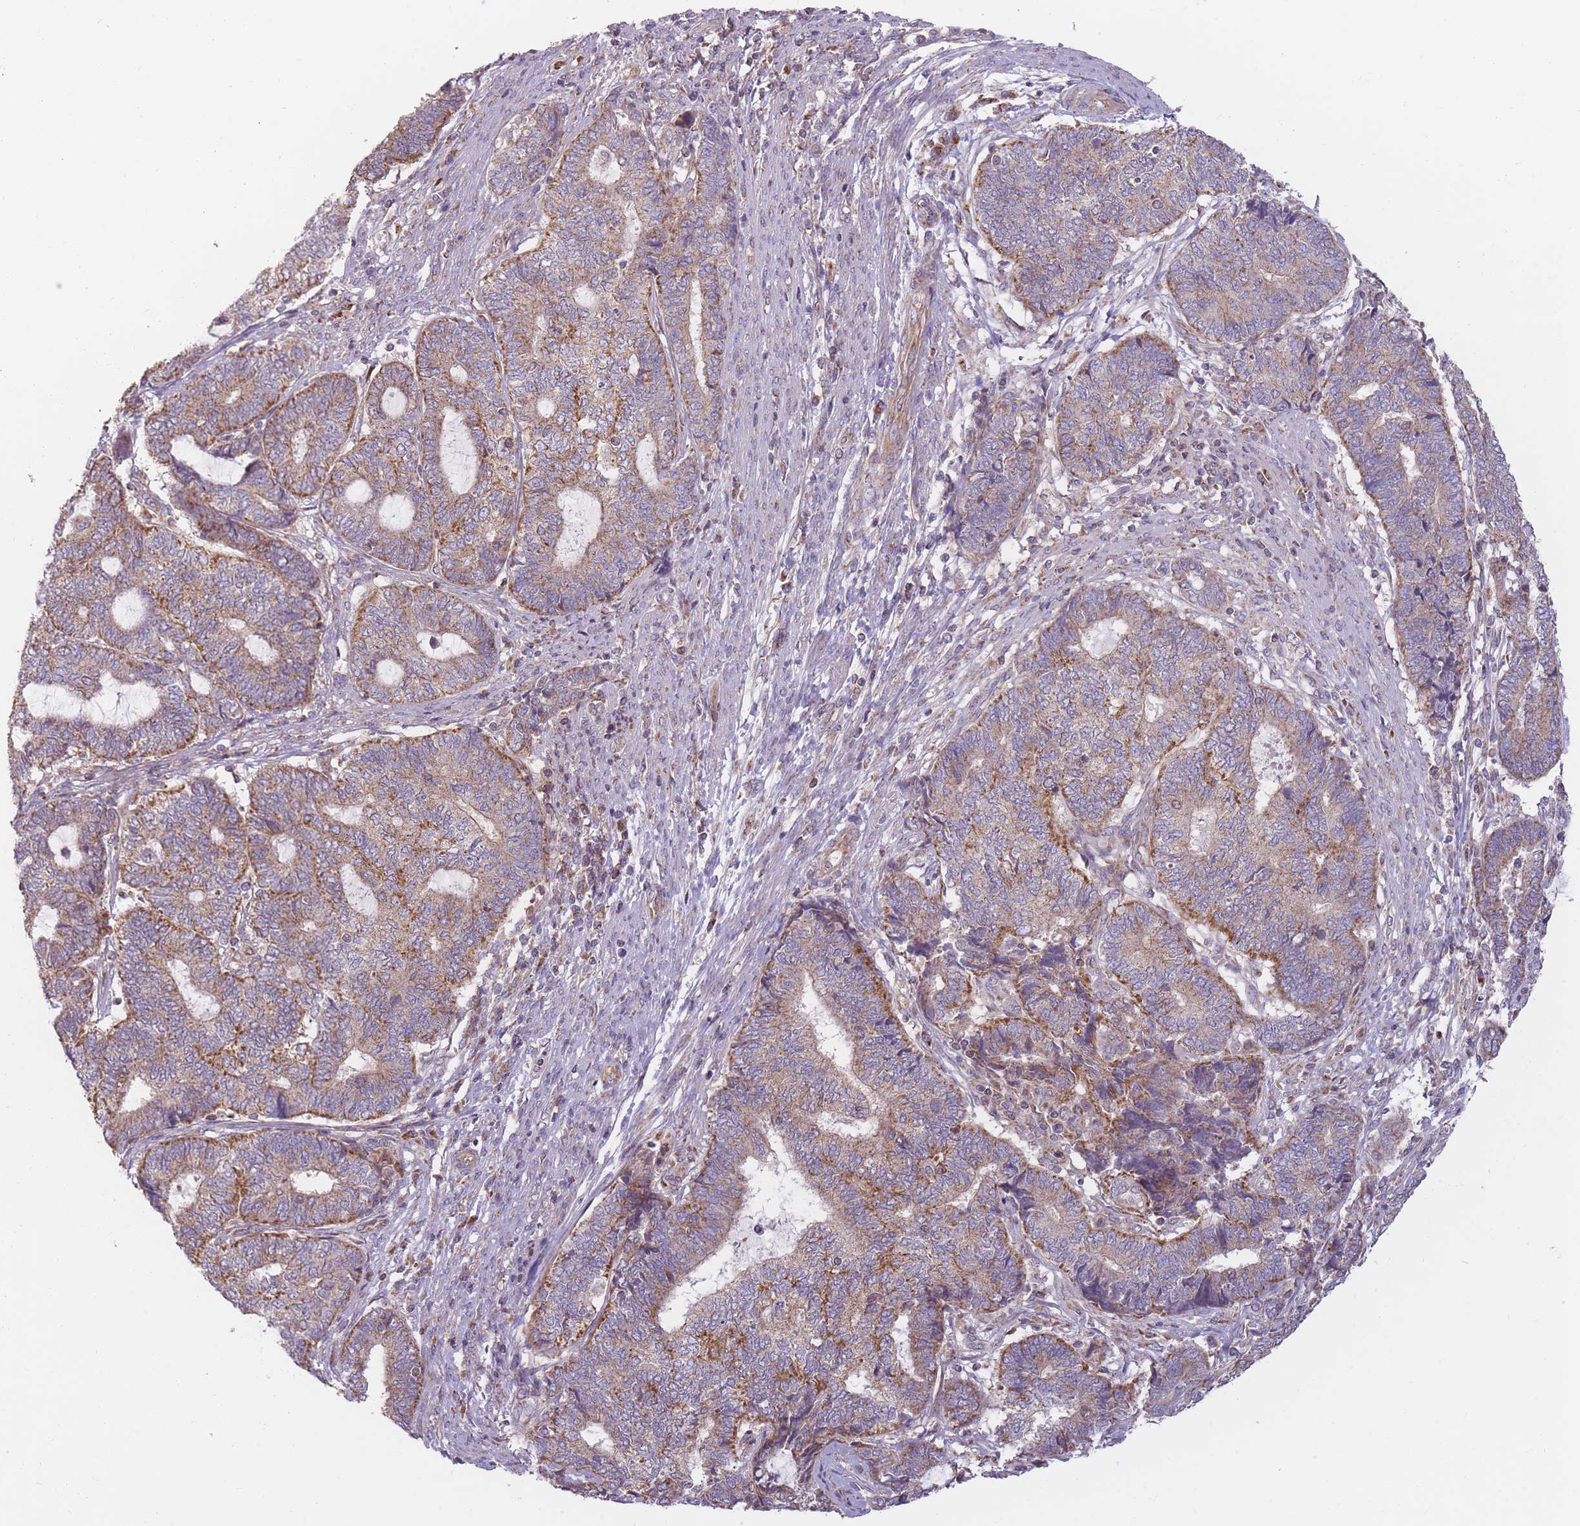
{"staining": {"intensity": "moderate", "quantity": "25%-75%", "location": "cytoplasmic/membranous"}, "tissue": "endometrial cancer", "cell_type": "Tumor cells", "image_type": "cancer", "snomed": [{"axis": "morphology", "description": "Adenocarcinoma, NOS"}, {"axis": "topography", "description": "Uterus"}, {"axis": "topography", "description": "Endometrium"}], "caption": "Protein expression analysis of human endometrial adenocarcinoma reveals moderate cytoplasmic/membranous staining in about 25%-75% of tumor cells.", "gene": "NDUFA9", "patient": {"sex": "female", "age": 70}}